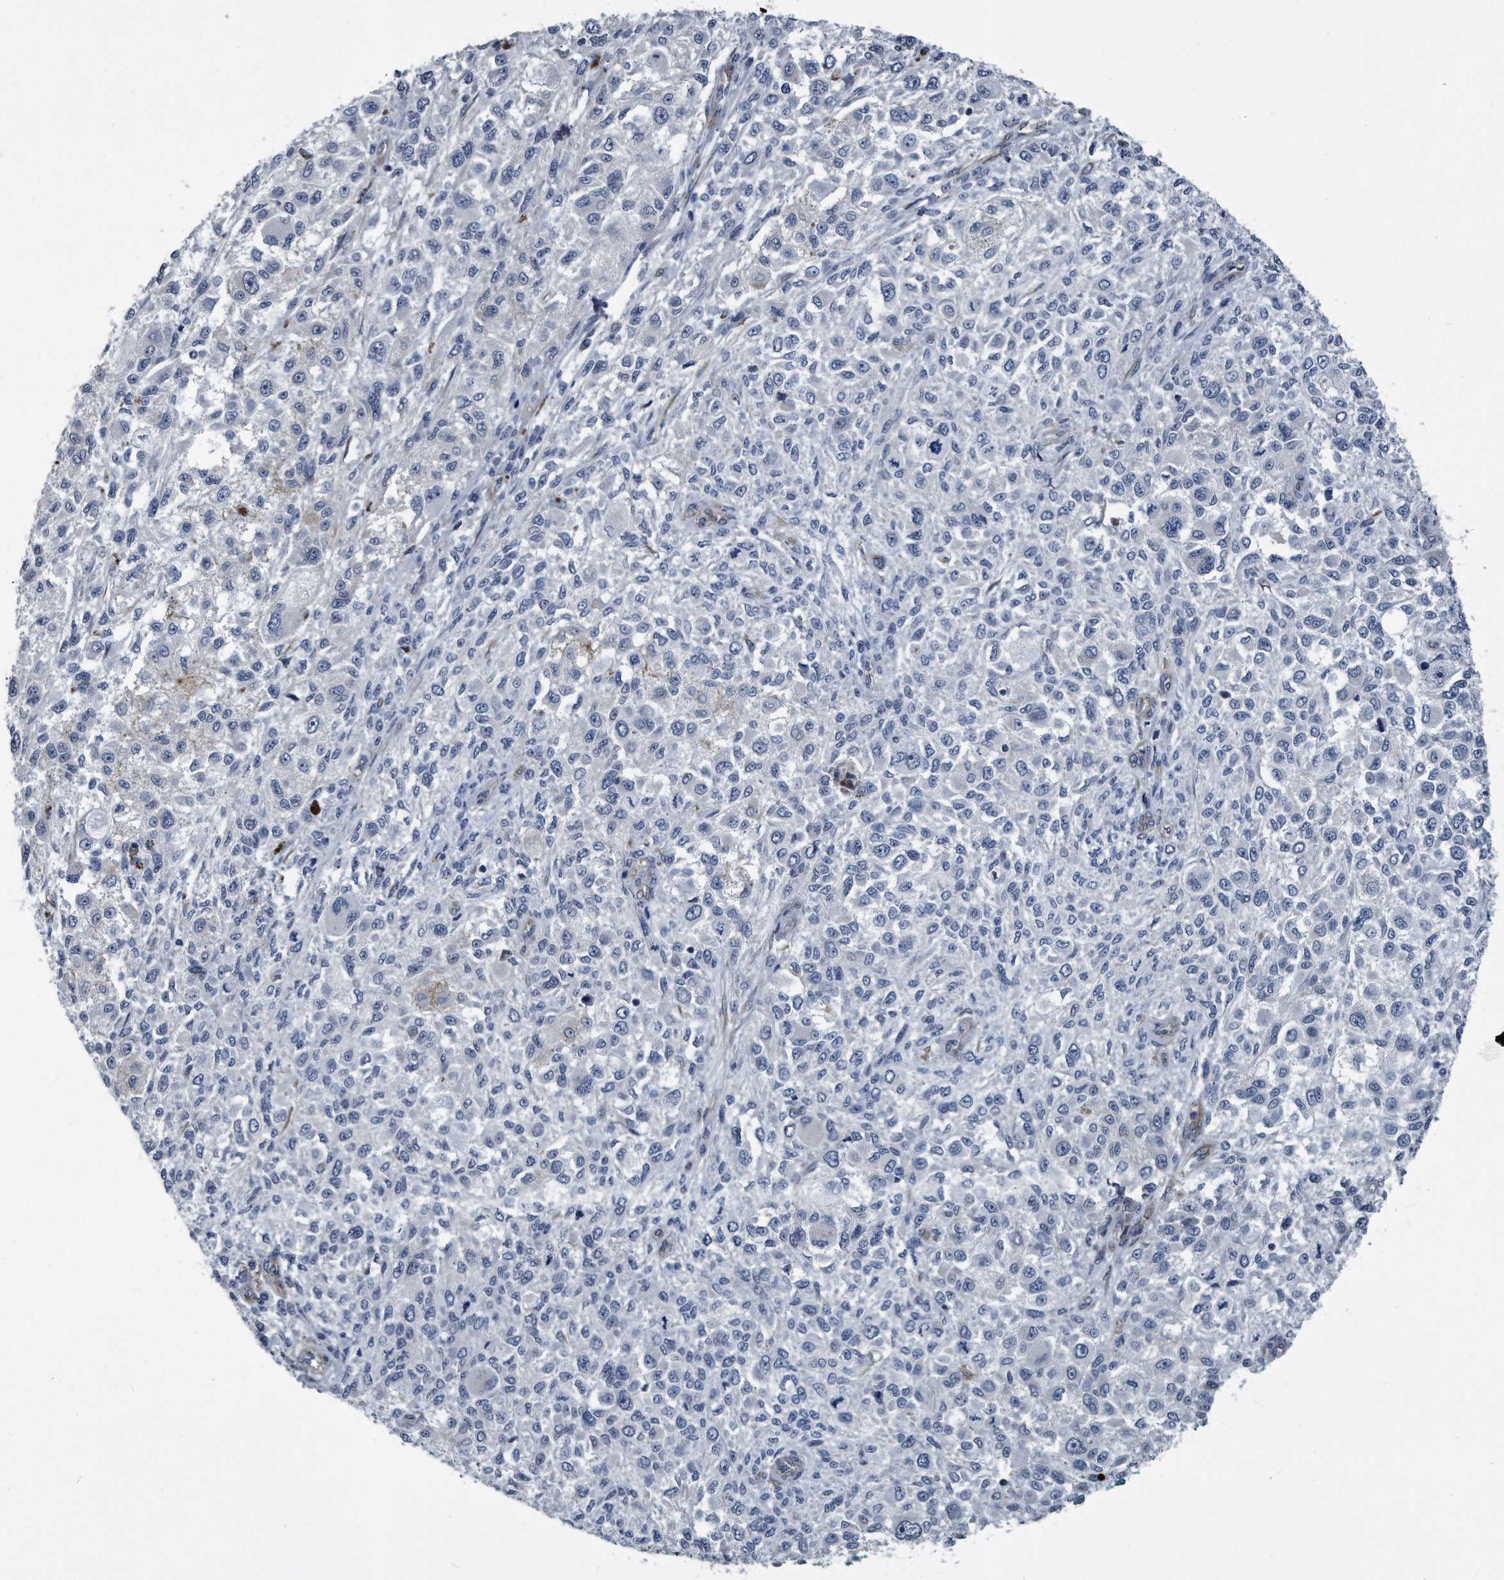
{"staining": {"intensity": "negative", "quantity": "none", "location": "none"}, "tissue": "melanoma", "cell_type": "Tumor cells", "image_type": "cancer", "snomed": [{"axis": "morphology", "description": "Necrosis, NOS"}, {"axis": "morphology", "description": "Malignant melanoma, NOS"}, {"axis": "topography", "description": "Skin"}], "caption": "A high-resolution histopathology image shows IHC staining of melanoma, which exhibits no significant staining in tumor cells. (DAB immunohistochemistry (IHC) visualized using brightfield microscopy, high magnification).", "gene": "PLEC", "patient": {"sex": "female", "age": 87}}